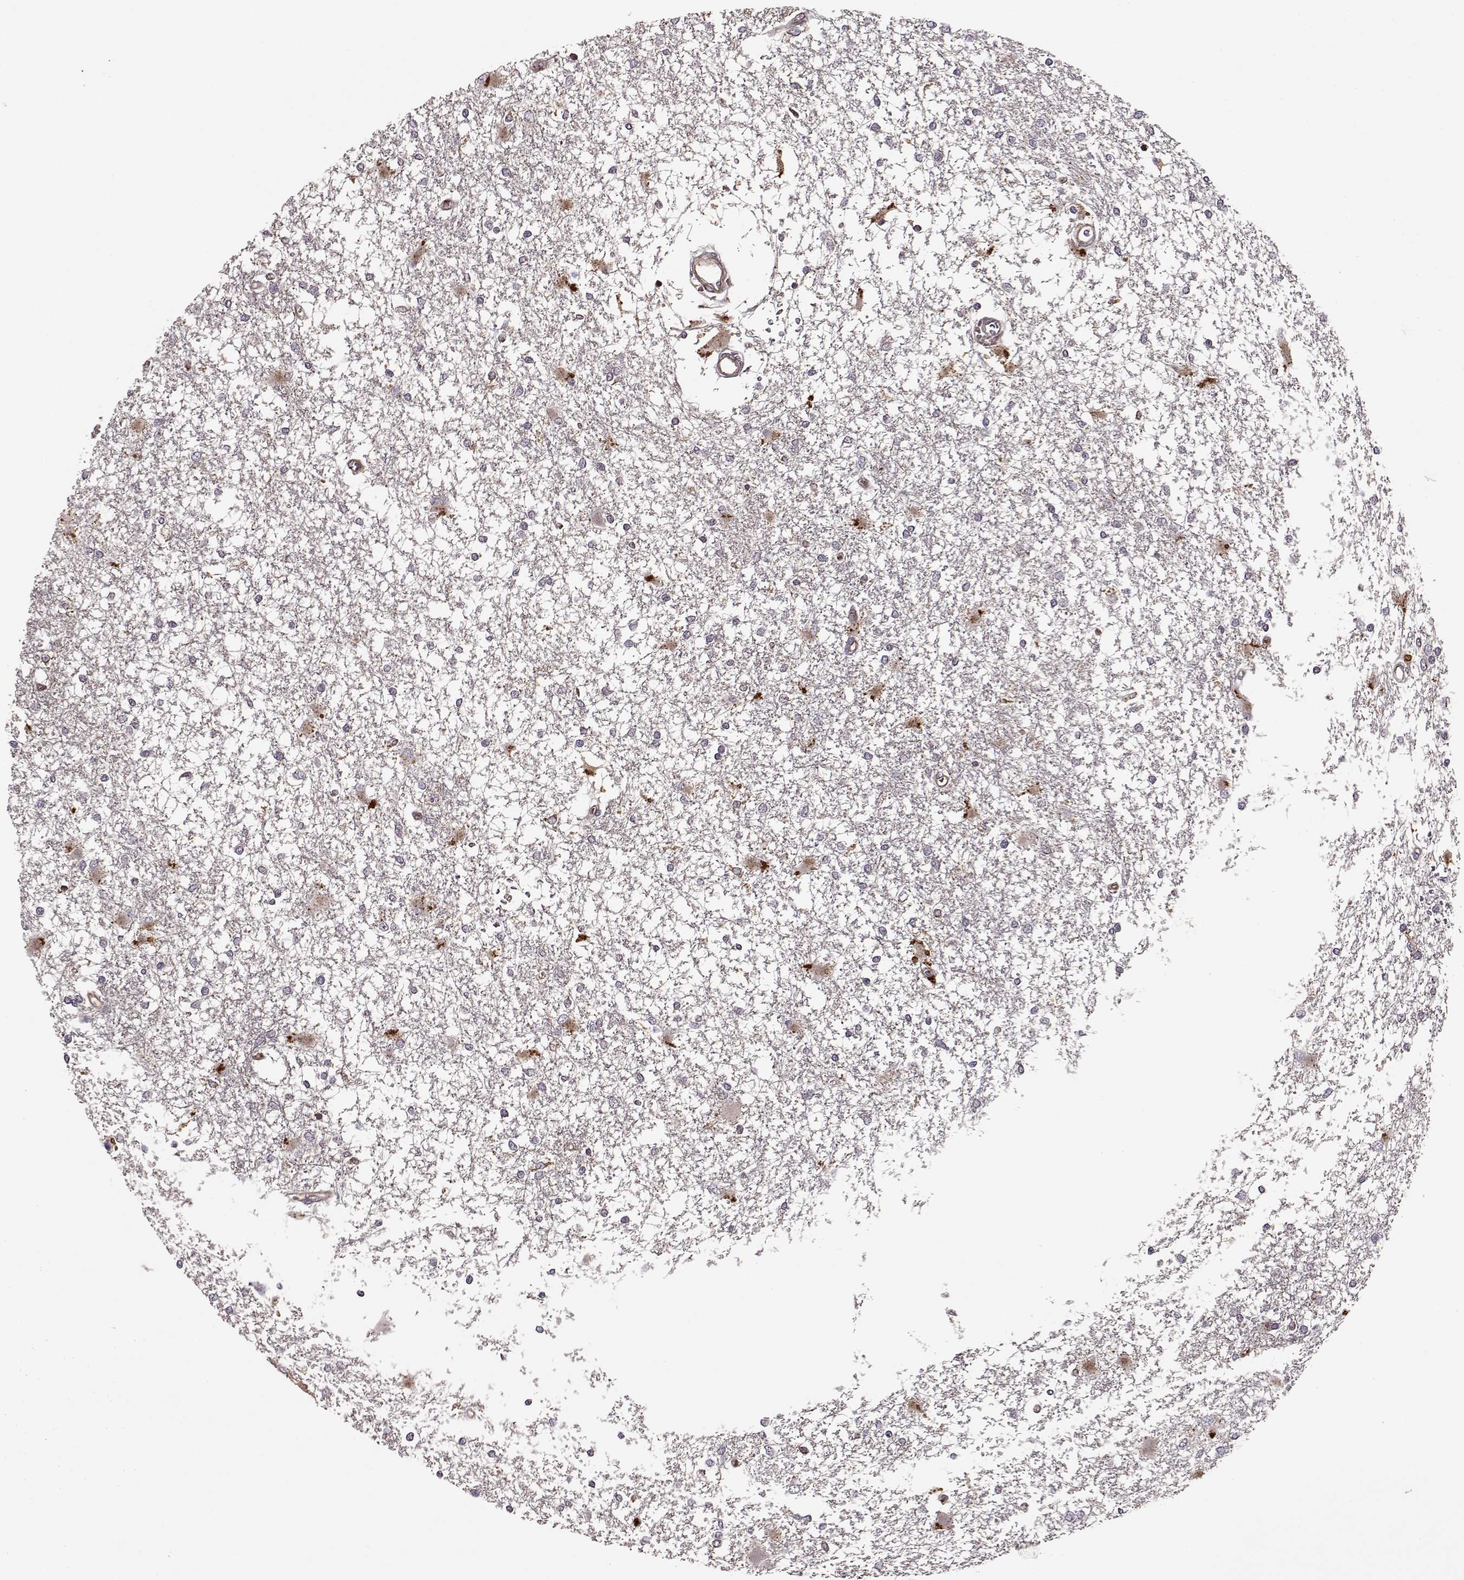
{"staining": {"intensity": "negative", "quantity": "none", "location": "none"}, "tissue": "glioma", "cell_type": "Tumor cells", "image_type": "cancer", "snomed": [{"axis": "morphology", "description": "Glioma, malignant, High grade"}, {"axis": "topography", "description": "Cerebral cortex"}], "caption": "A micrograph of malignant high-grade glioma stained for a protein shows no brown staining in tumor cells. Nuclei are stained in blue.", "gene": "IFRD2", "patient": {"sex": "male", "age": 79}}